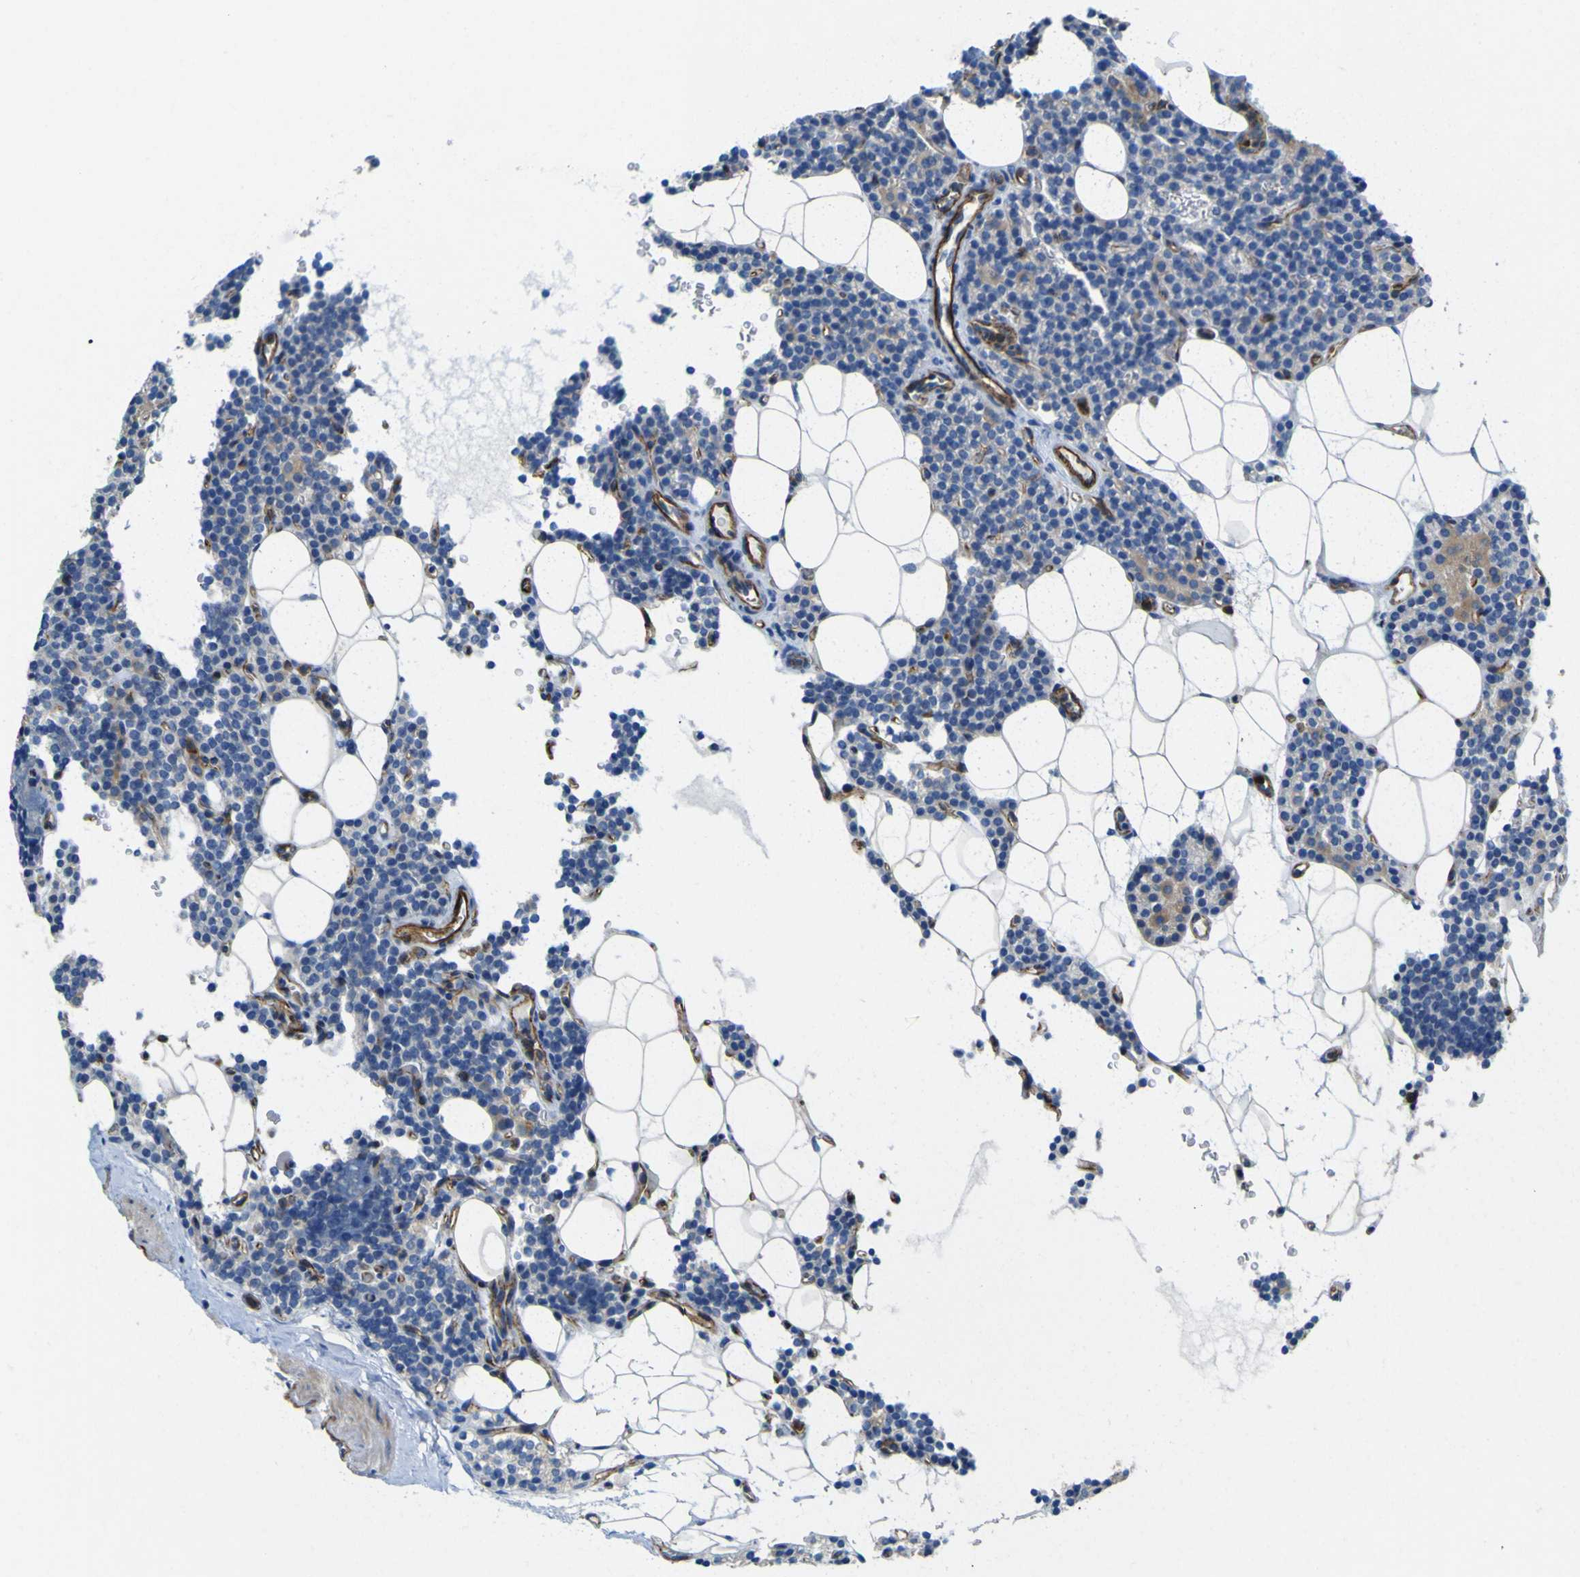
{"staining": {"intensity": "moderate", "quantity": "25%-75%", "location": "cytoplasmic/membranous"}, "tissue": "parathyroid gland", "cell_type": "Glandular cells", "image_type": "normal", "snomed": [{"axis": "morphology", "description": "Normal tissue, NOS"}, {"axis": "morphology", "description": "Adenoma, NOS"}, {"axis": "topography", "description": "Parathyroid gland"}], "caption": "Glandular cells reveal medium levels of moderate cytoplasmic/membranous expression in about 25%-75% of cells in unremarkable human parathyroid gland.", "gene": "CD93", "patient": {"sex": "female", "age": 51}}